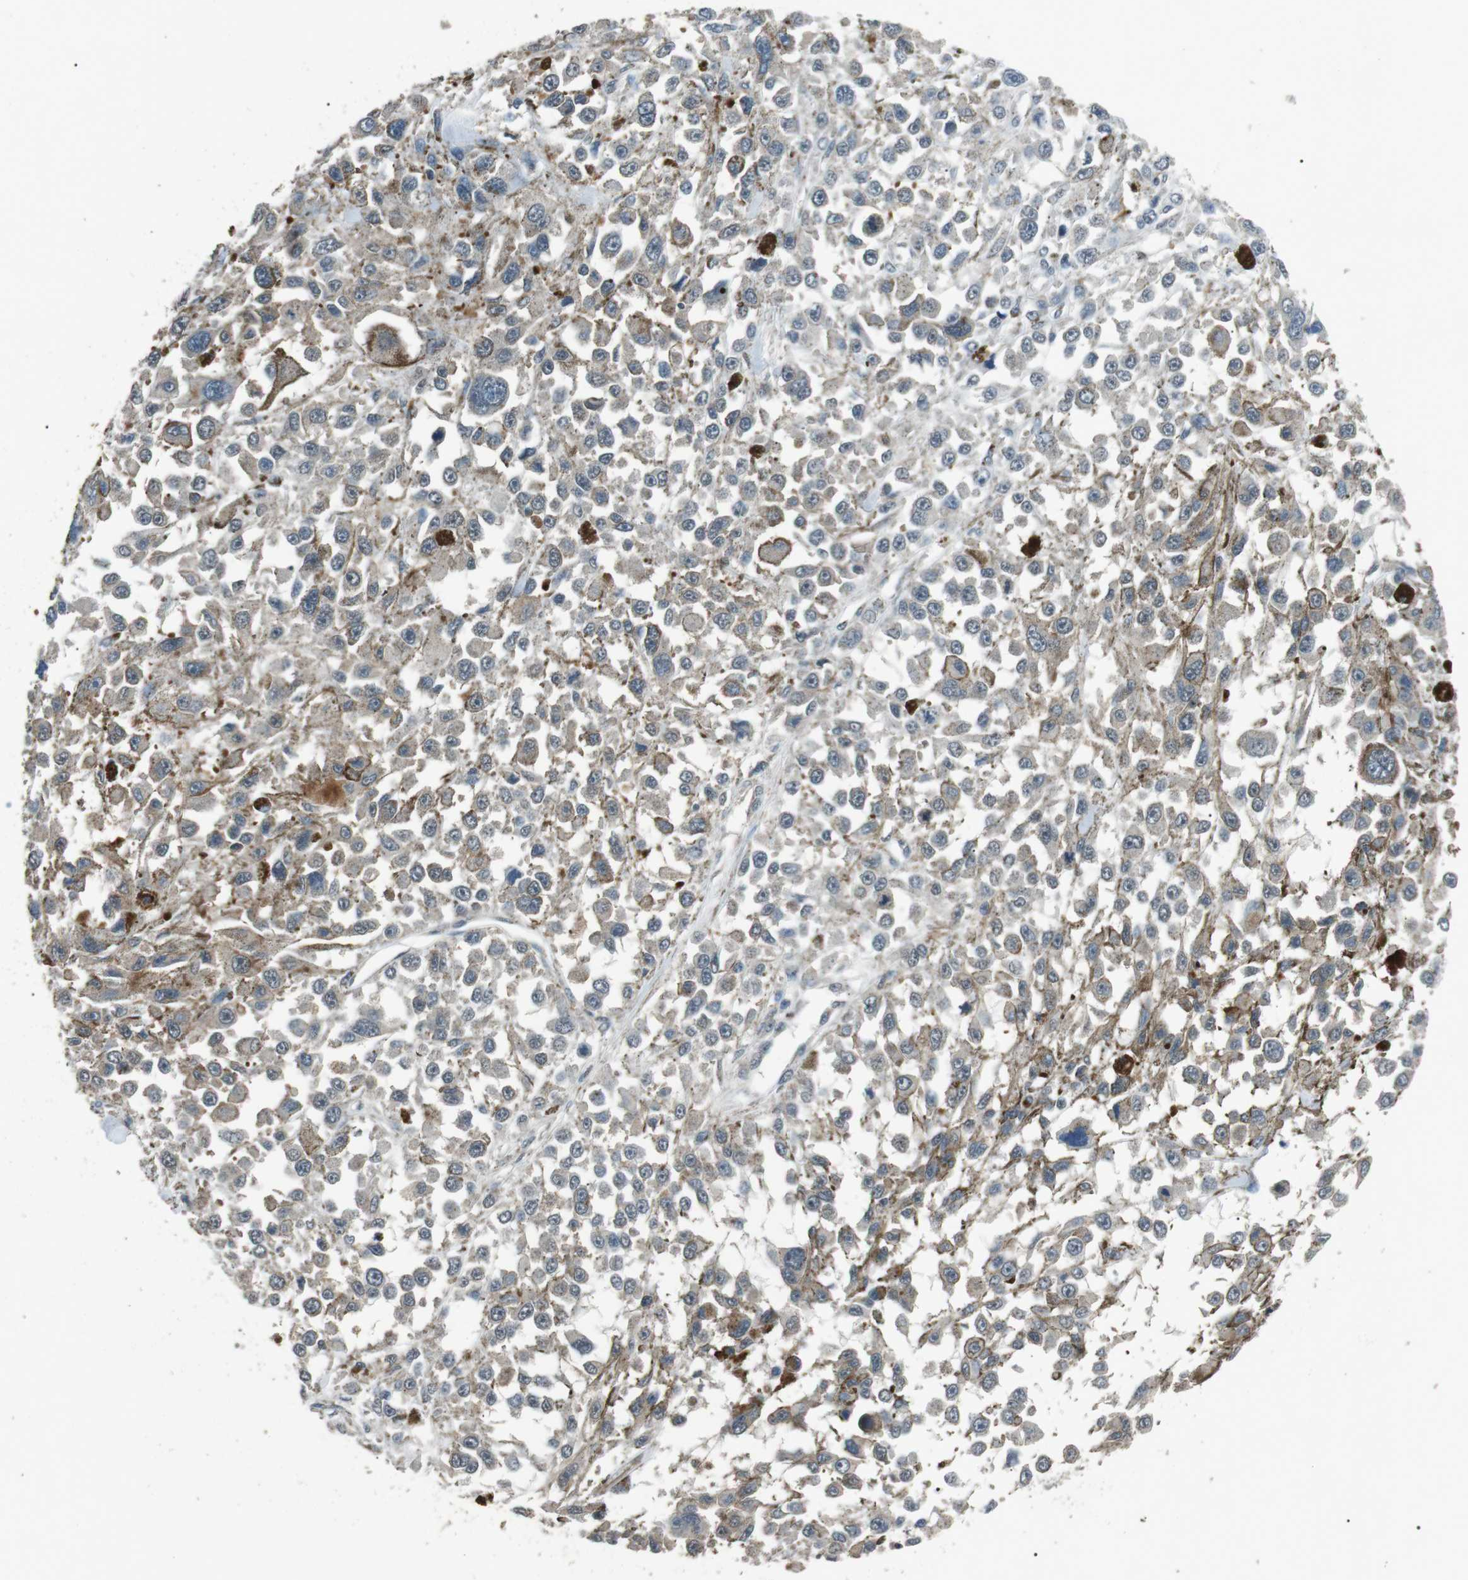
{"staining": {"intensity": "weak", "quantity": "<25%", "location": "cytoplasmic/membranous"}, "tissue": "melanoma", "cell_type": "Tumor cells", "image_type": "cancer", "snomed": [{"axis": "morphology", "description": "Malignant melanoma, Metastatic site"}, {"axis": "topography", "description": "Lymph node"}], "caption": "Image shows no protein positivity in tumor cells of melanoma tissue.", "gene": "NEK7", "patient": {"sex": "male", "age": 59}}